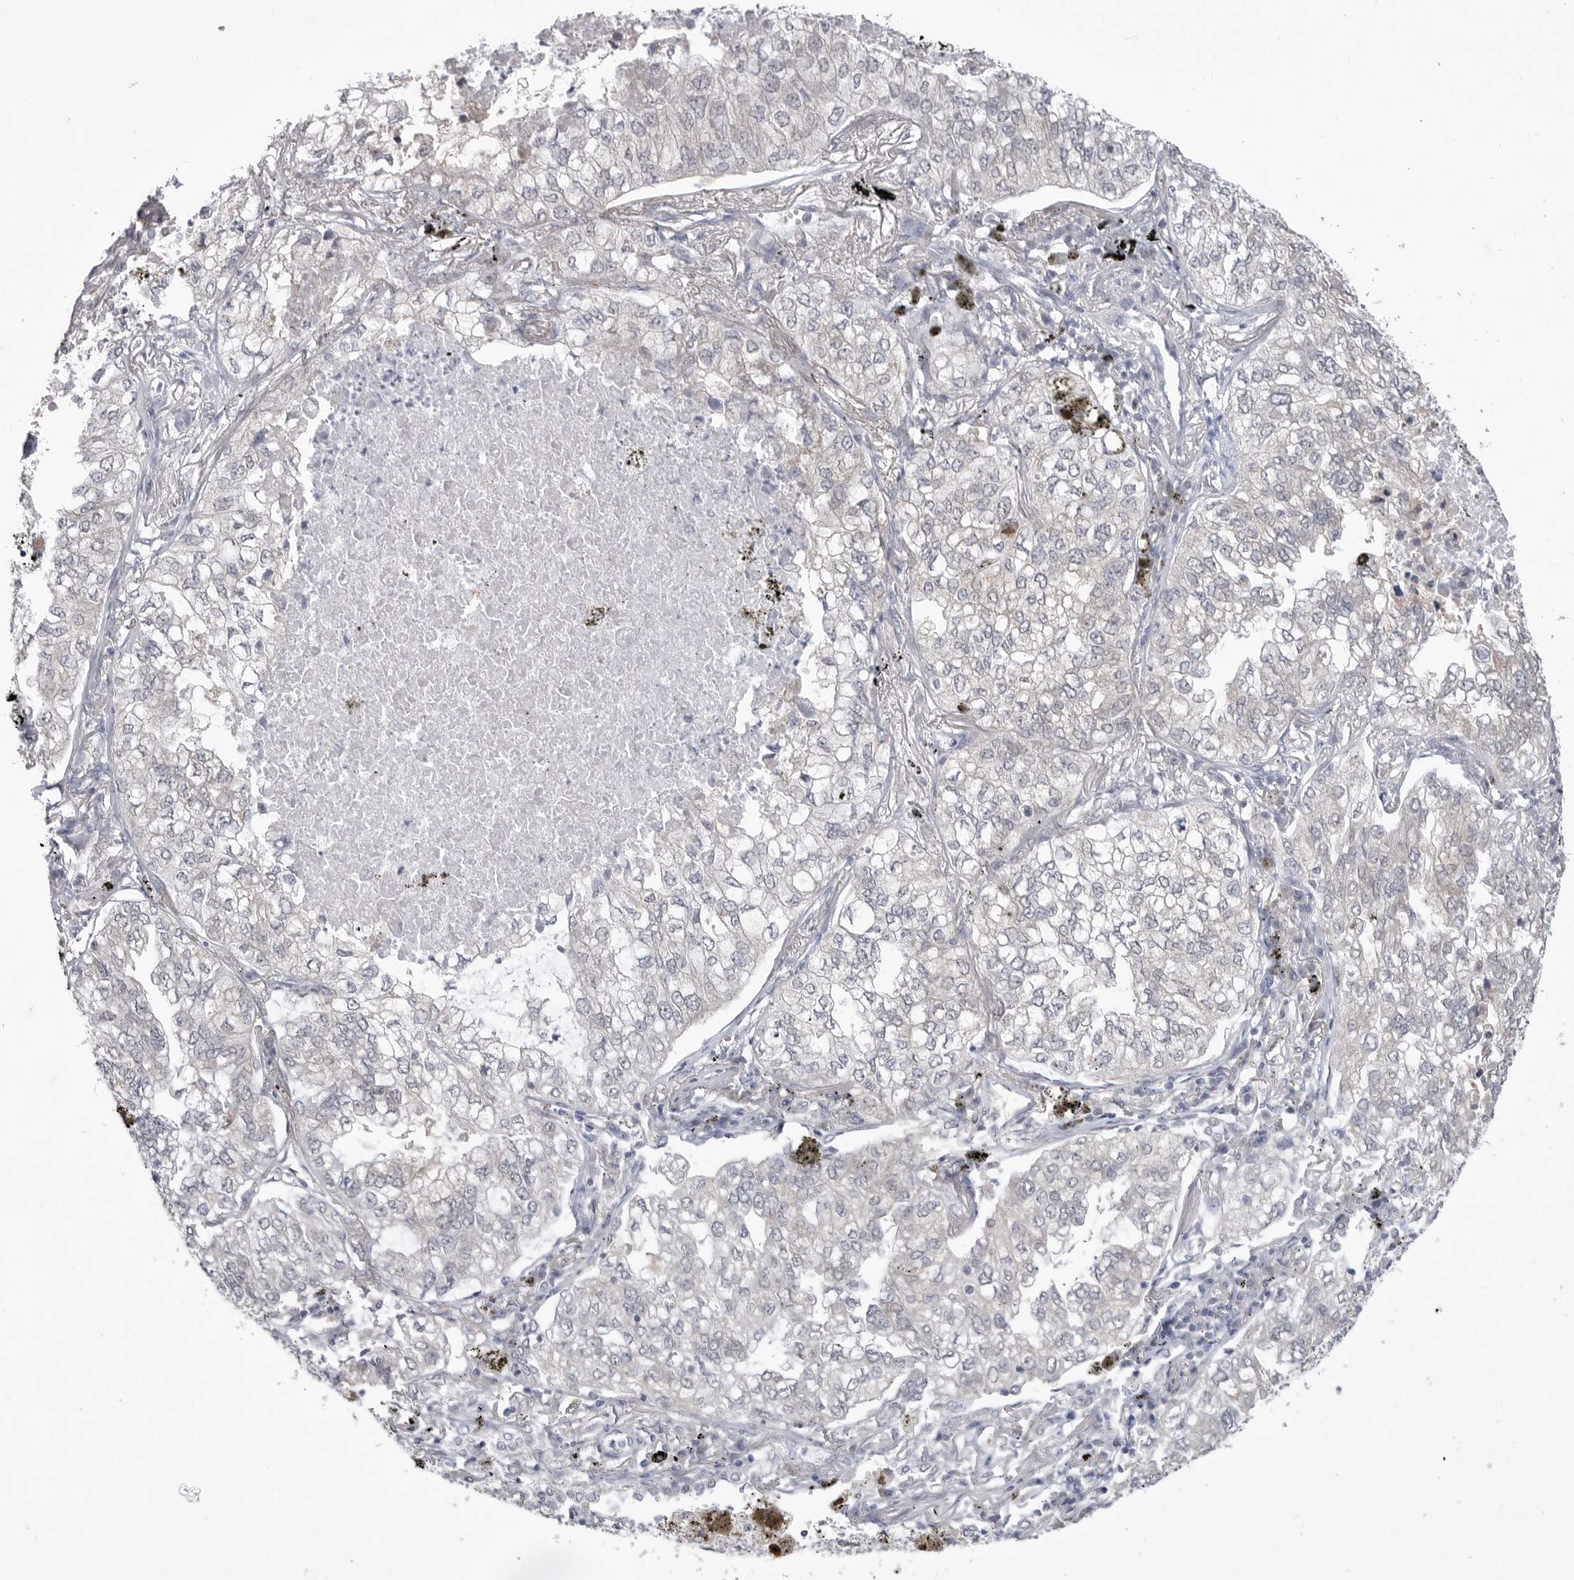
{"staining": {"intensity": "negative", "quantity": "none", "location": "none"}, "tissue": "lung cancer", "cell_type": "Tumor cells", "image_type": "cancer", "snomed": [{"axis": "morphology", "description": "Adenocarcinoma, NOS"}, {"axis": "topography", "description": "Lung"}], "caption": "There is no significant positivity in tumor cells of lung cancer. Nuclei are stained in blue.", "gene": "FH", "patient": {"sex": "male", "age": 65}}